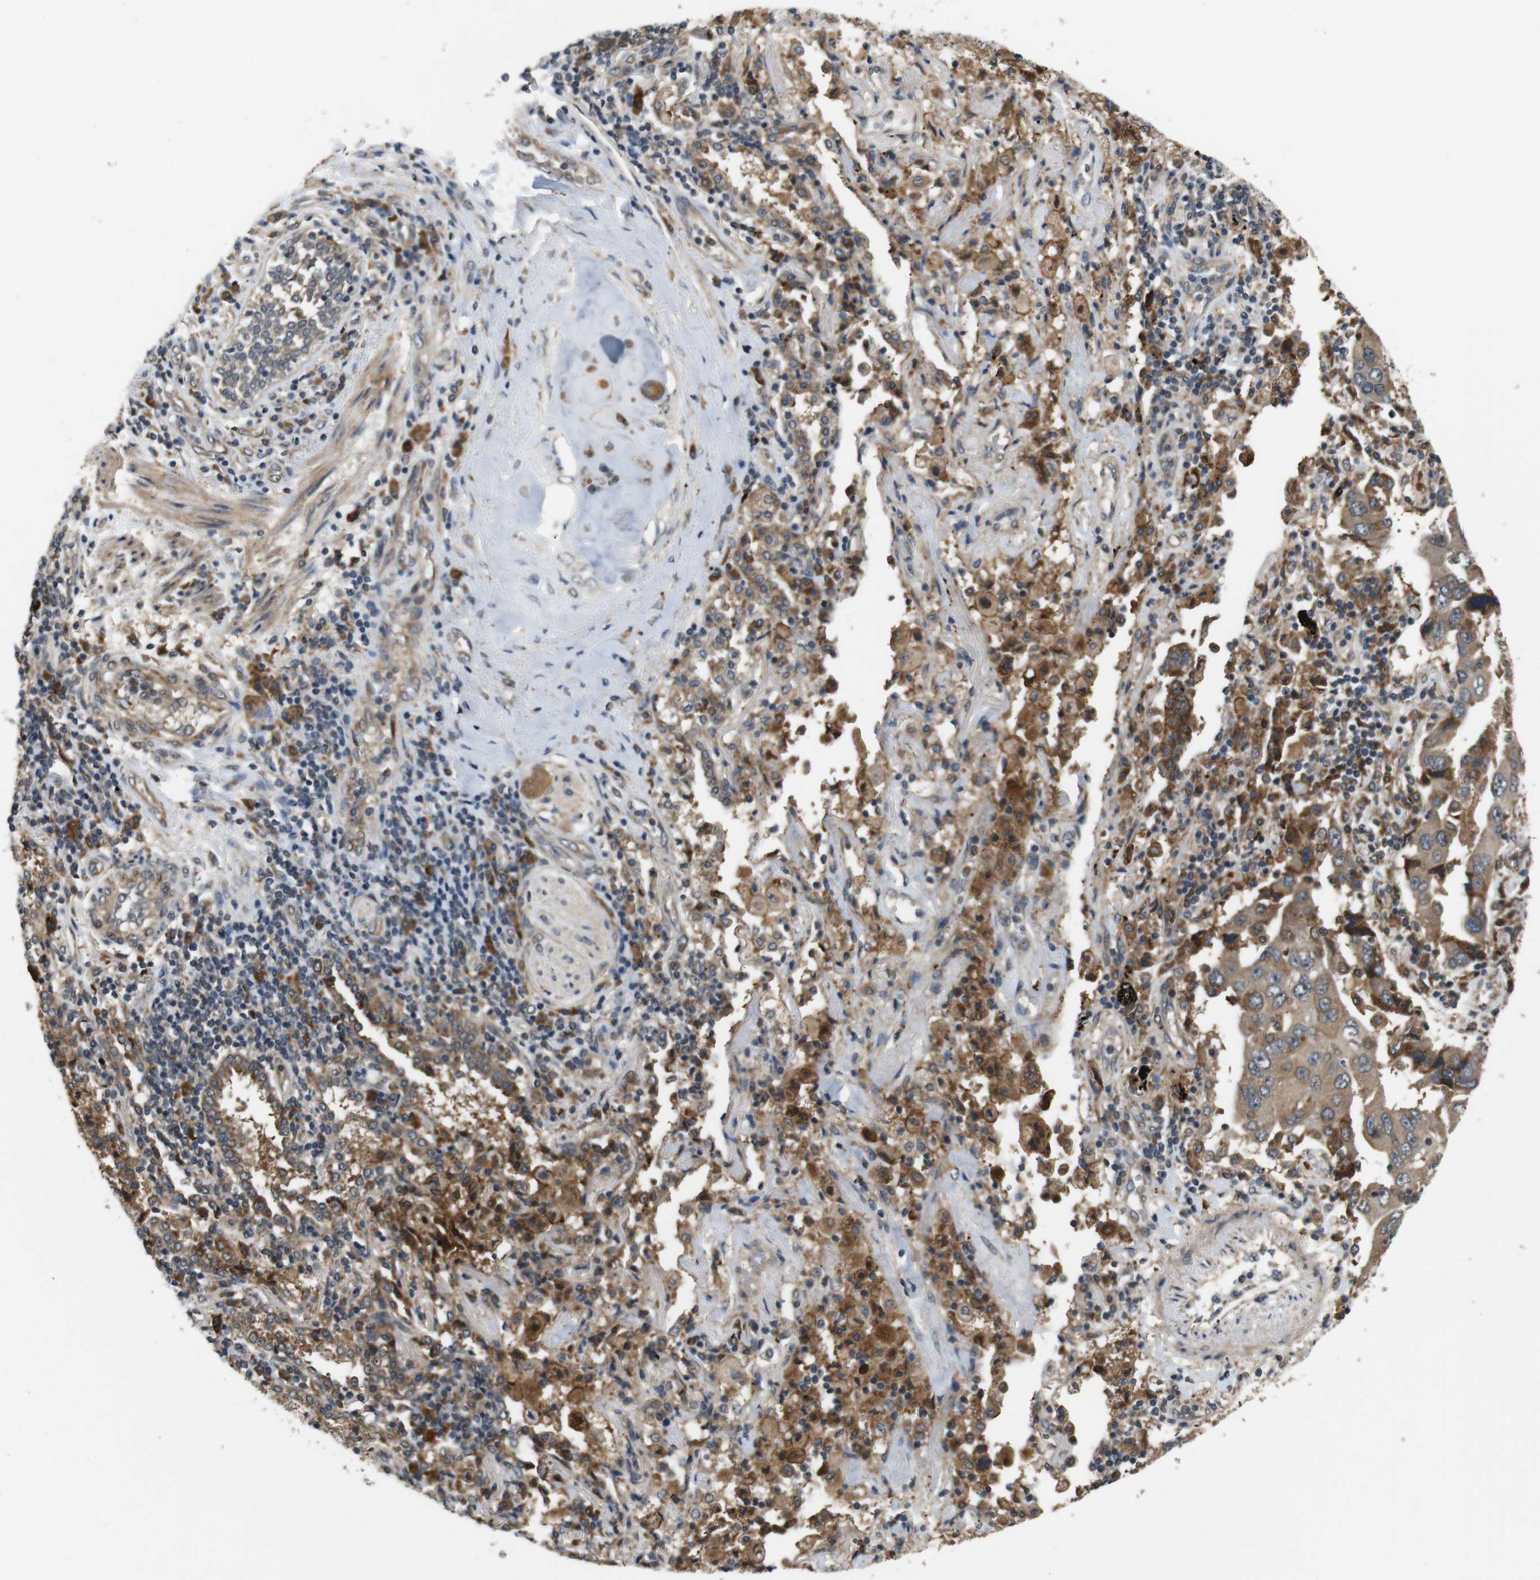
{"staining": {"intensity": "moderate", "quantity": ">75%", "location": "cytoplasmic/membranous"}, "tissue": "lung cancer", "cell_type": "Tumor cells", "image_type": "cancer", "snomed": [{"axis": "morphology", "description": "Adenocarcinoma, NOS"}, {"axis": "topography", "description": "Lung"}], "caption": "Brown immunohistochemical staining in adenocarcinoma (lung) exhibits moderate cytoplasmic/membranous staining in about >75% of tumor cells. Using DAB (brown) and hematoxylin (blue) stains, captured at high magnification using brightfield microscopy.", "gene": "EPHB2", "patient": {"sex": "female", "age": 65}}